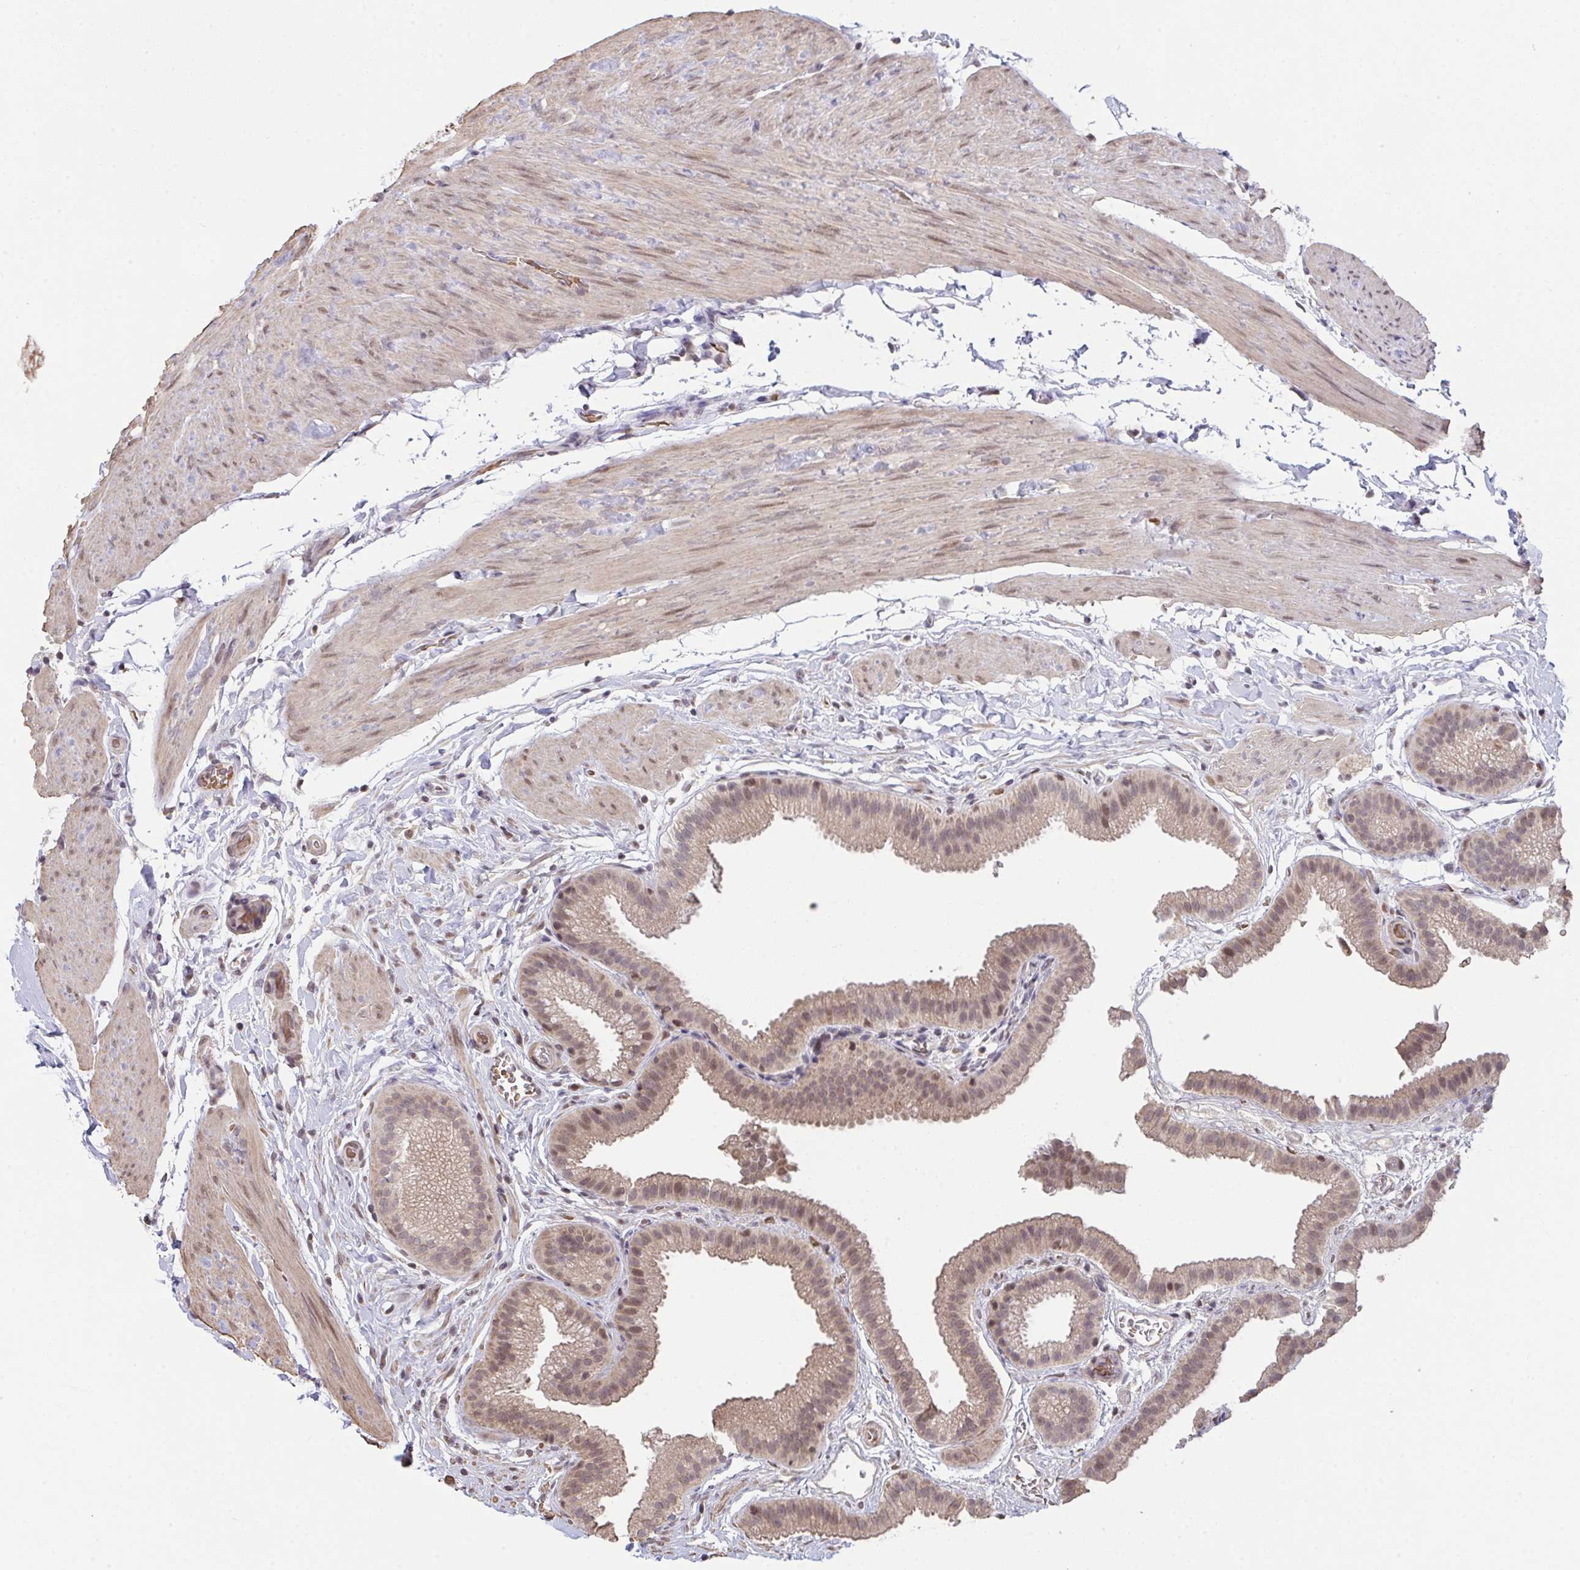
{"staining": {"intensity": "moderate", "quantity": ">75%", "location": "cytoplasmic/membranous,nuclear"}, "tissue": "gallbladder", "cell_type": "Glandular cells", "image_type": "normal", "snomed": [{"axis": "morphology", "description": "Normal tissue, NOS"}, {"axis": "topography", "description": "Gallbladder"}], "caption": "Protein expression by immunohistochemistry demonstrates moderate cytoplasmic/membranous,nuclear expression in about >75% of glandular cells in unremarkable gallbladder. (DAB IHC, brown staining for protein, blue staining for nuclei).", "gene": "SAP30", "patient": {"sex": "female", "age": 63}}